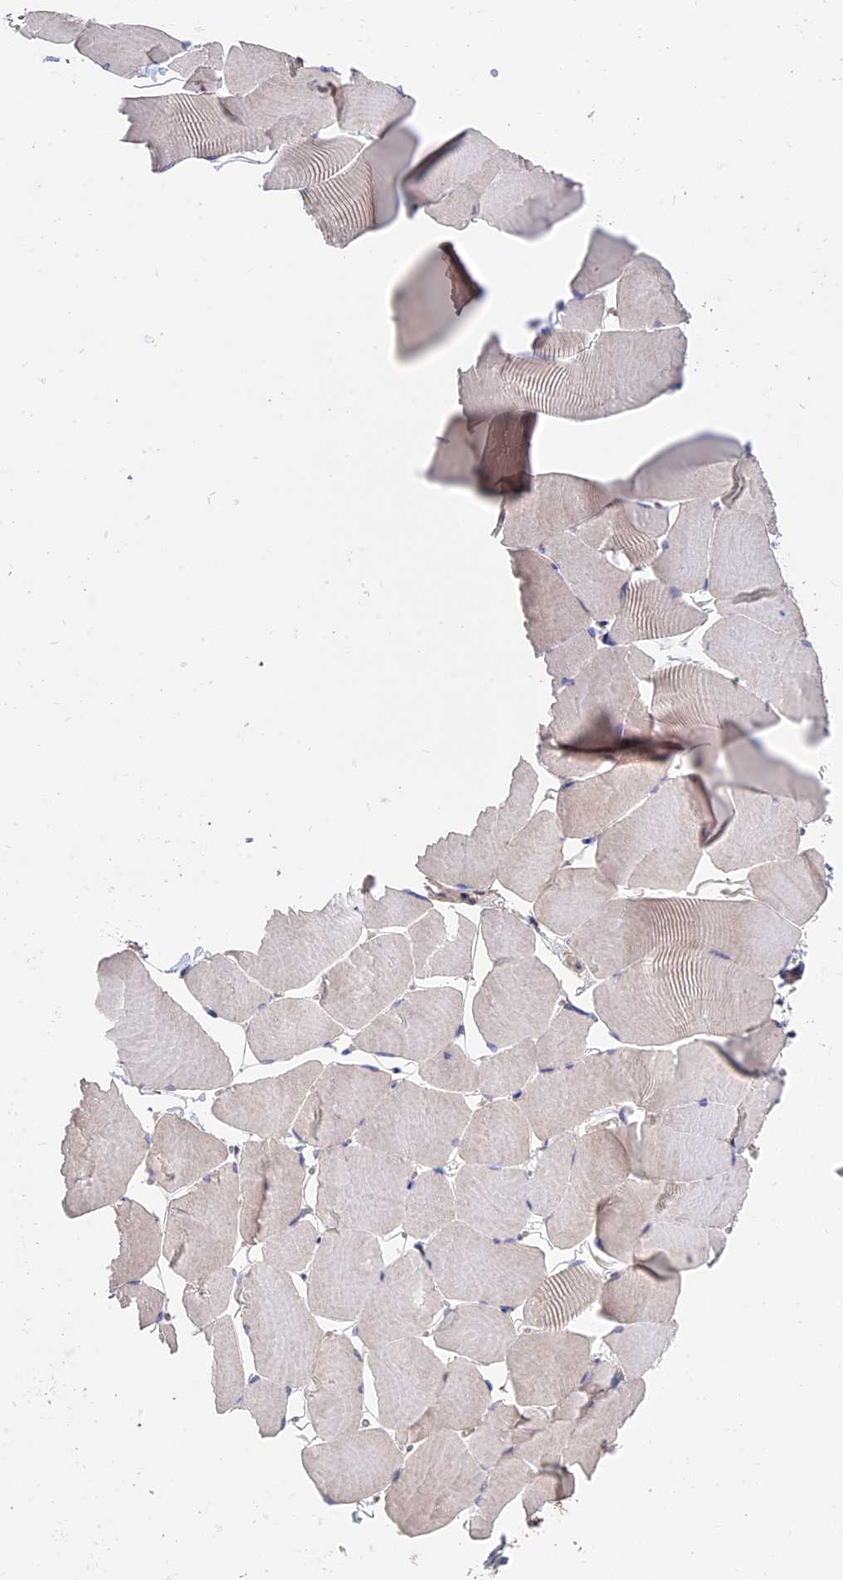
{"staining": {"intensity": "weak", "quantity": "25%-75%", "location": "cytoplasmic/membranous"}, "tissue": "skeletal muscle", "cell_type": "Myocytes", "image_type": "normal", "snomed": [{"axis": "morphology", "description": "Normal tissue, NOS"}, {"axis": "topography", "description": "Skeletal muscle"}], "caption": "This histopathology image reveals unremarkable skeletal muscle stained with immunohistochemistry (IHC) to label a protein in brown. The cytoplasmic/membranous of myocytes show weak positivity for the protein. Nuclei are counter-stained blue.", "gene": "LCMT1", "patient": {"sex": "male", "age": 25}}